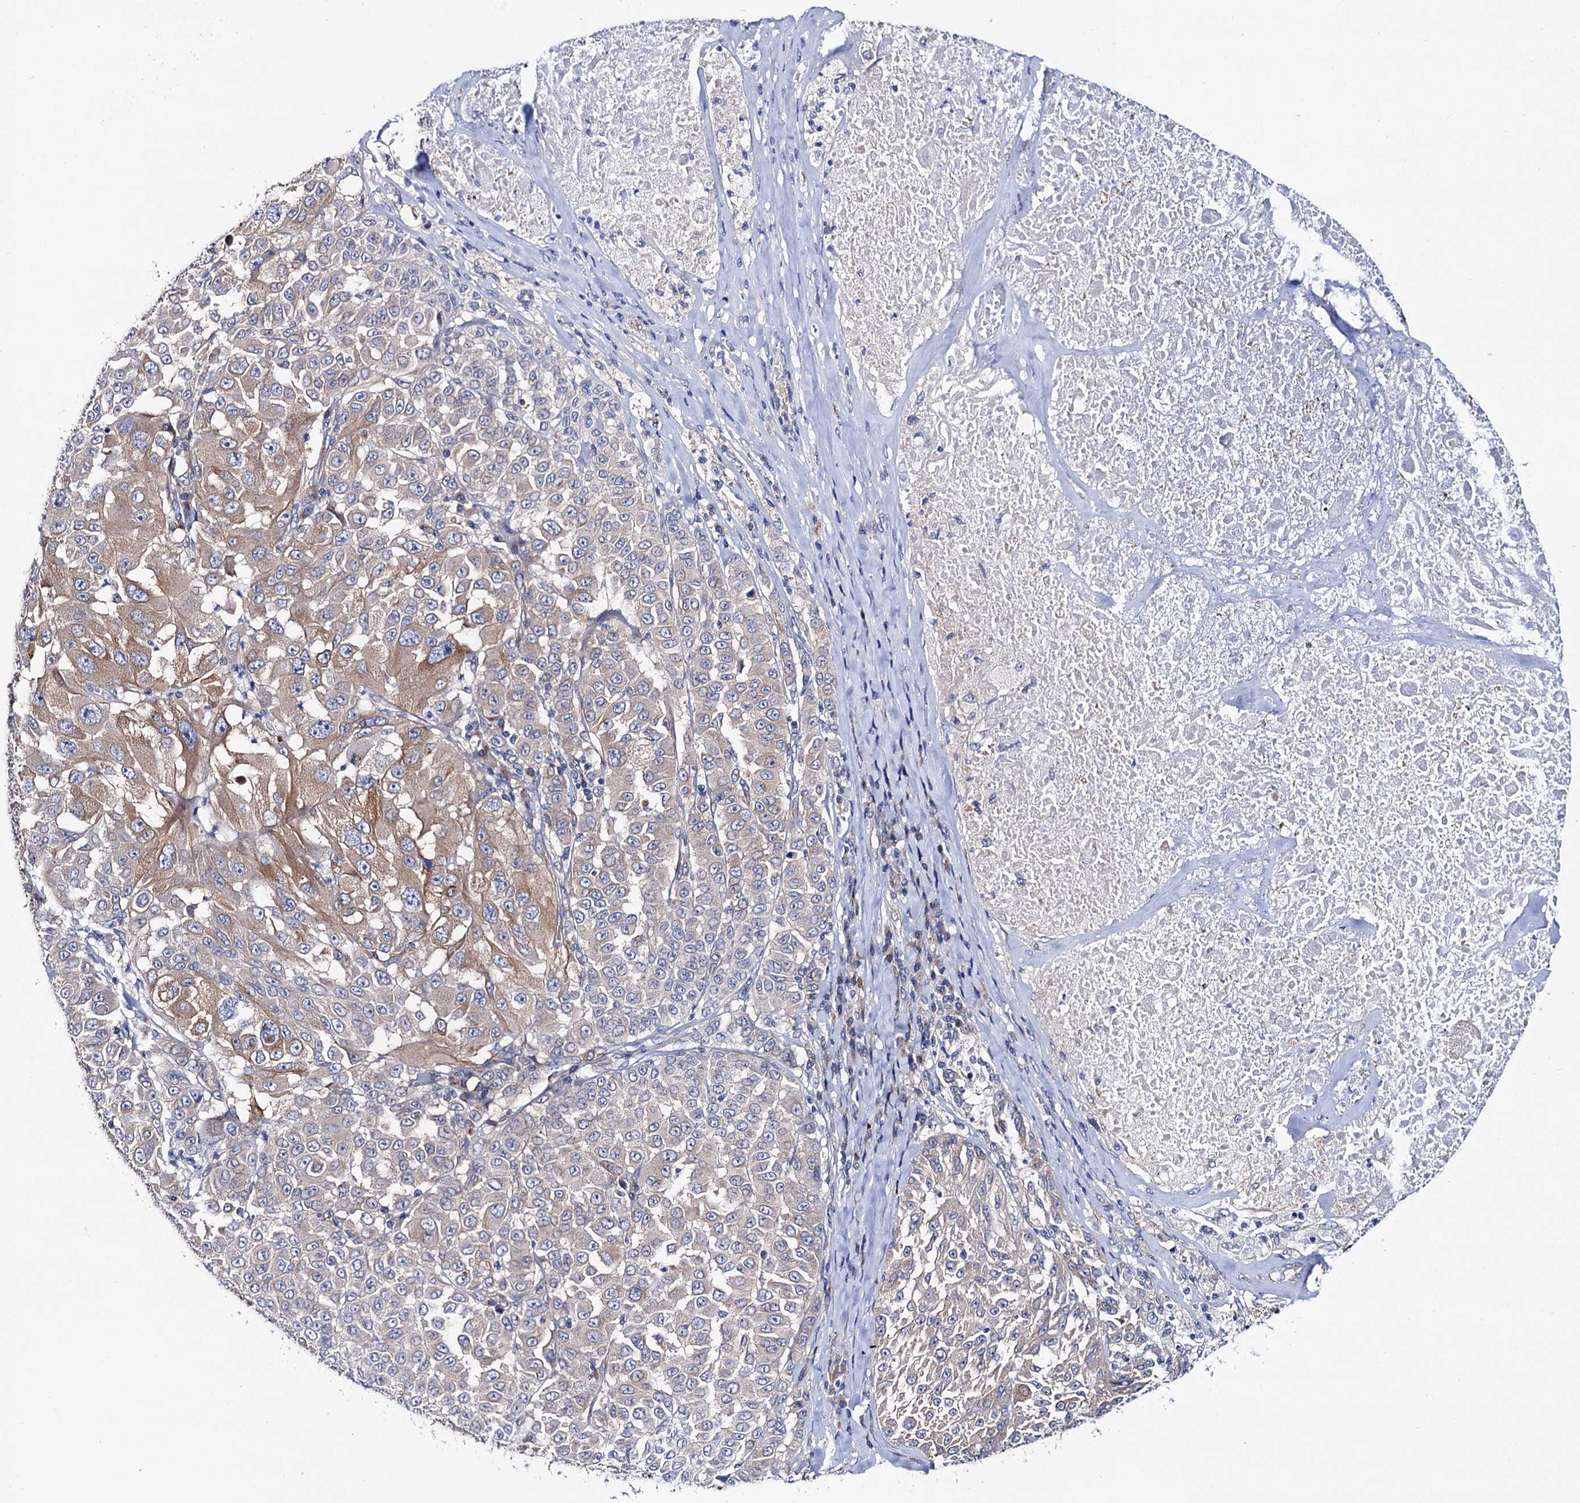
{"staining": {"intensity": "moderate", "quantity": "25%-75%", "location": "cytoplasmic/membranous"}, "tissue": "melanoma", "cell_type": "Tumor cells", "image_type": "cancer", "snomed": [{"axis": "morphology", "description": "Malignant melanoma, Metastatic site"}, {"axis": "topography", "description": "Lymph node"}], "caption": "An IHC histopathology image of neoplastic tissue is shown. Protein staining in brown shows moderate cytoplasmic/membranous positivity in malignant melanoma (metastatic site) within tumor cells.", "gene": "ZDHHC18", "patient": {"sex": "male", "age": 62}}